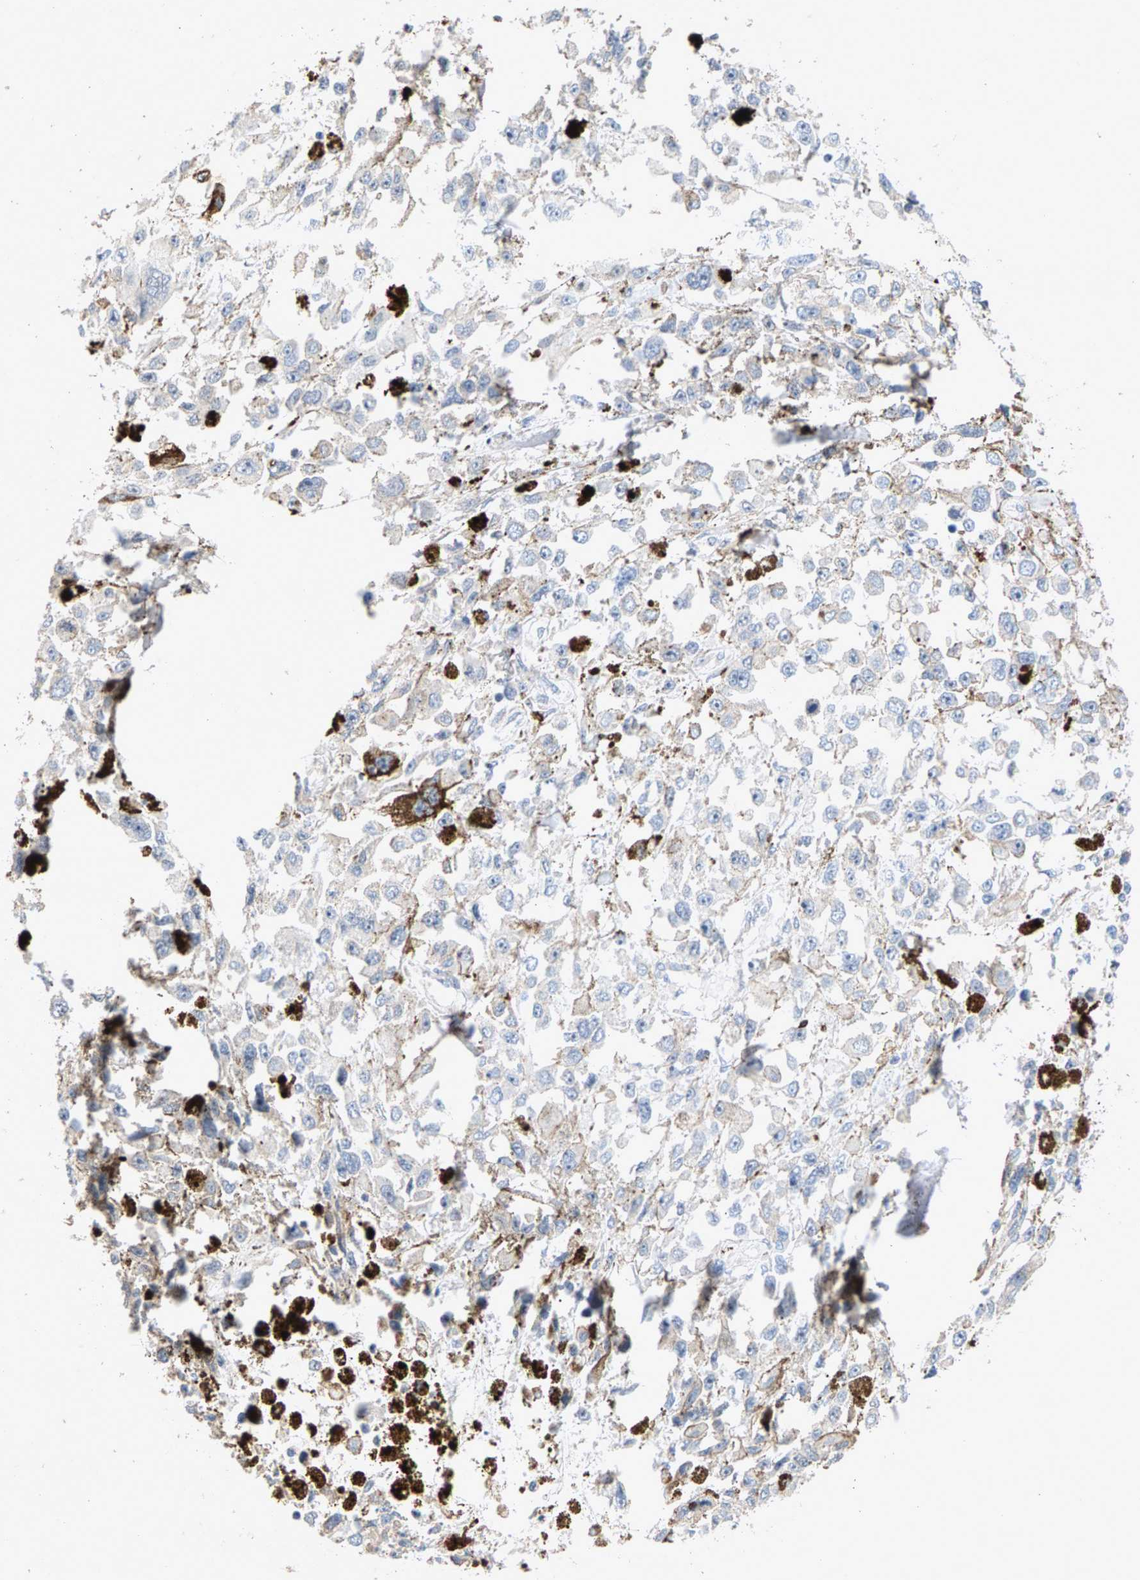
{"staining": {"intensity": "negative", "quantity": "none", "location": "none"}, "tissue": "melanoma", "cell_type": "Tumor cells", "image_type": "cancer", "snomed": [{"axis": "morphology", "description": "Malignant melanoma, Metastatic site"}, {"axis": "topography", "description": "Lymph node"}], "caption": "The histopathology image displays no significant positivity in tumor cells of melanoma.", "gene": "ZPR1", "patient": {"sex": "male", "age": 59}}